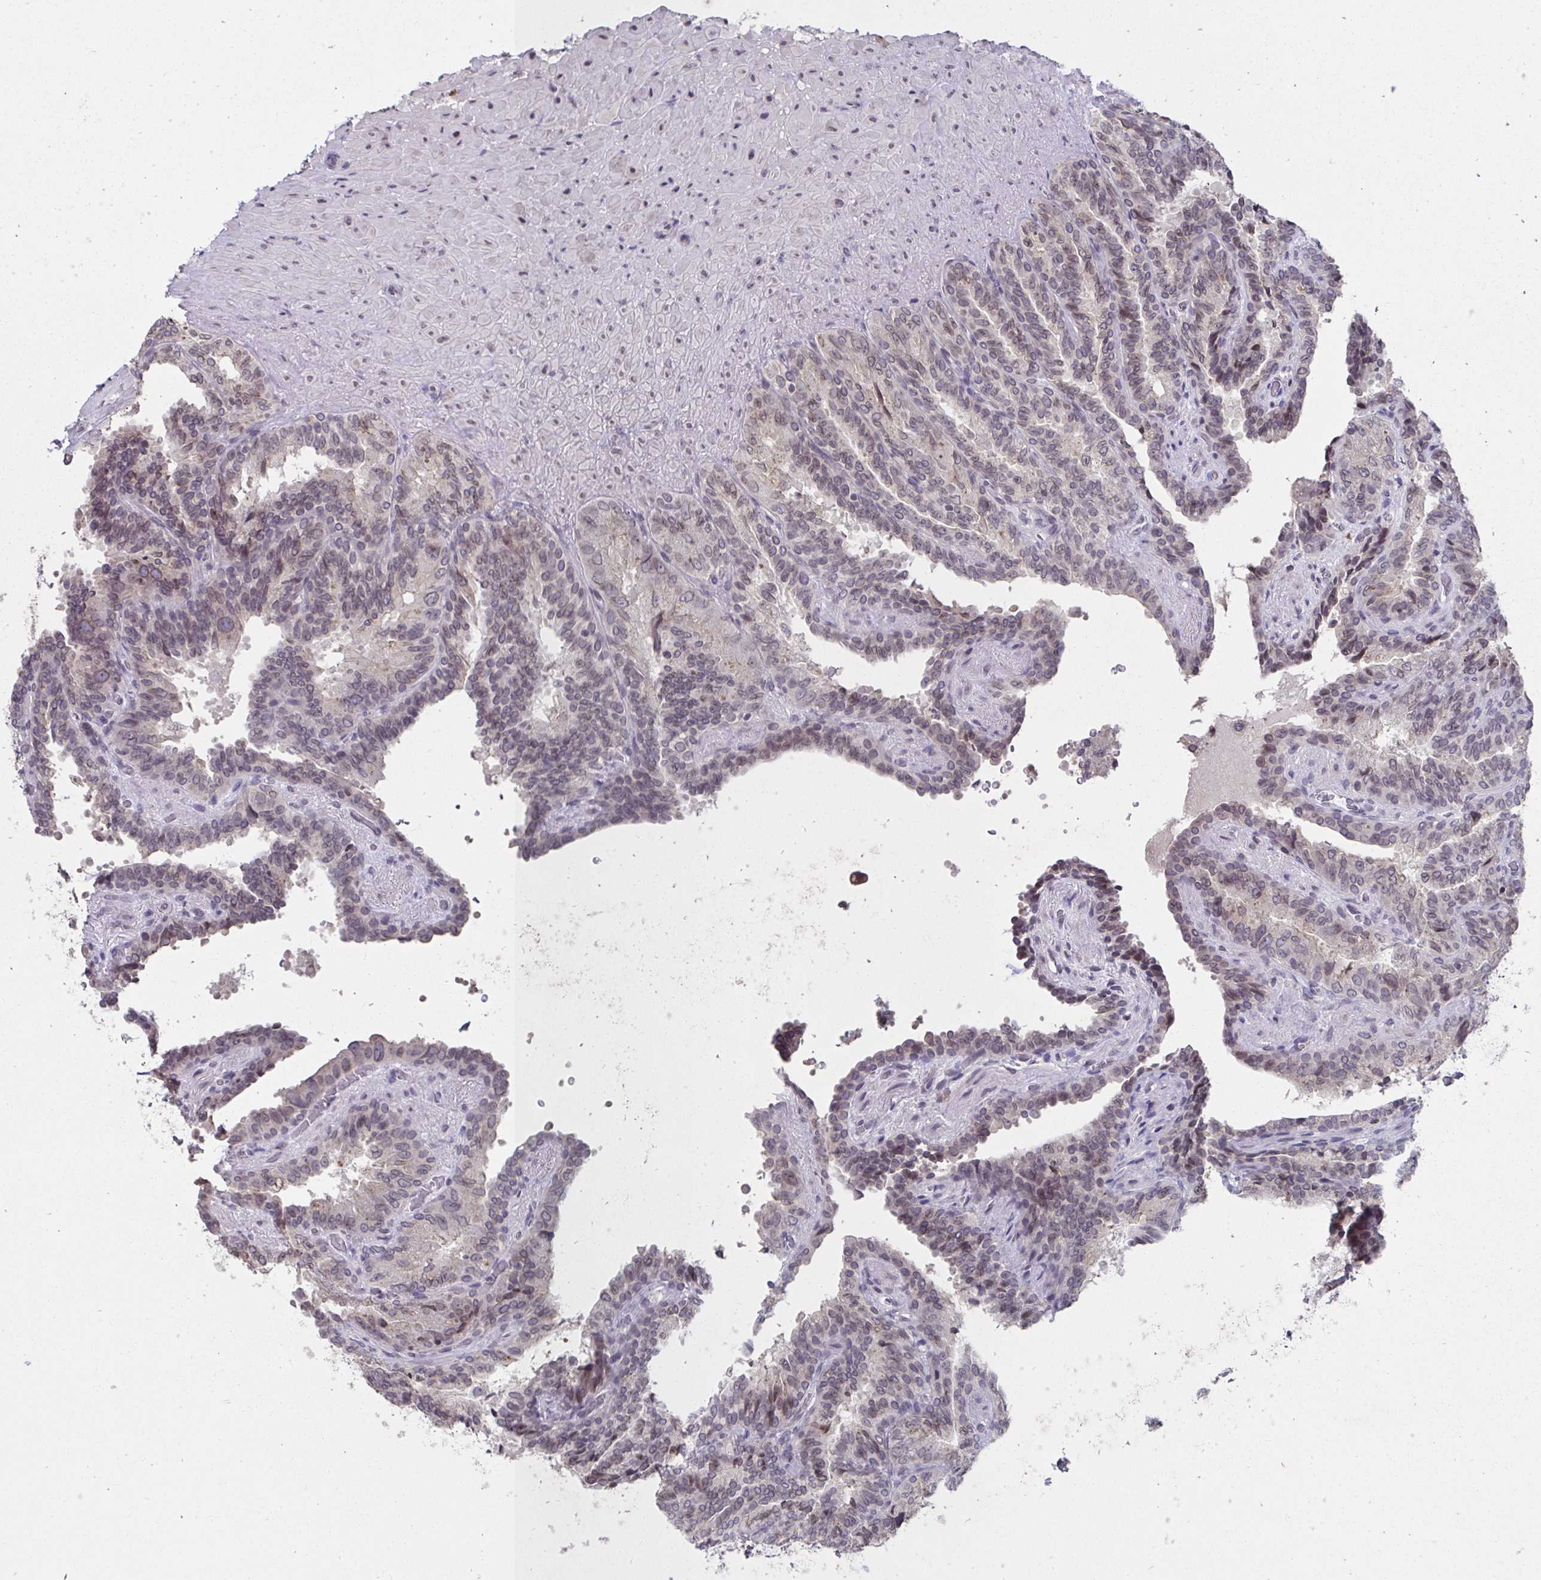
{"staining": {"intensity": "weak", "quantity": "<25%", "location": "nuclear"}, "tissue": "seminal vesicle", "cell_type": "Glandular cells", "image_type": "normal", "snomed": [{"axis": "morphology", "description": "Normal tissue, NOS"}, {"axis": "topography", "description": "Seminal veicle"}], "caption": "Photomicrograph shows no significant protein positivity in glandular cells of benign seminal vesicle.", "gene": "NUP133", "patient": {"sex": "male", "age": 60}}